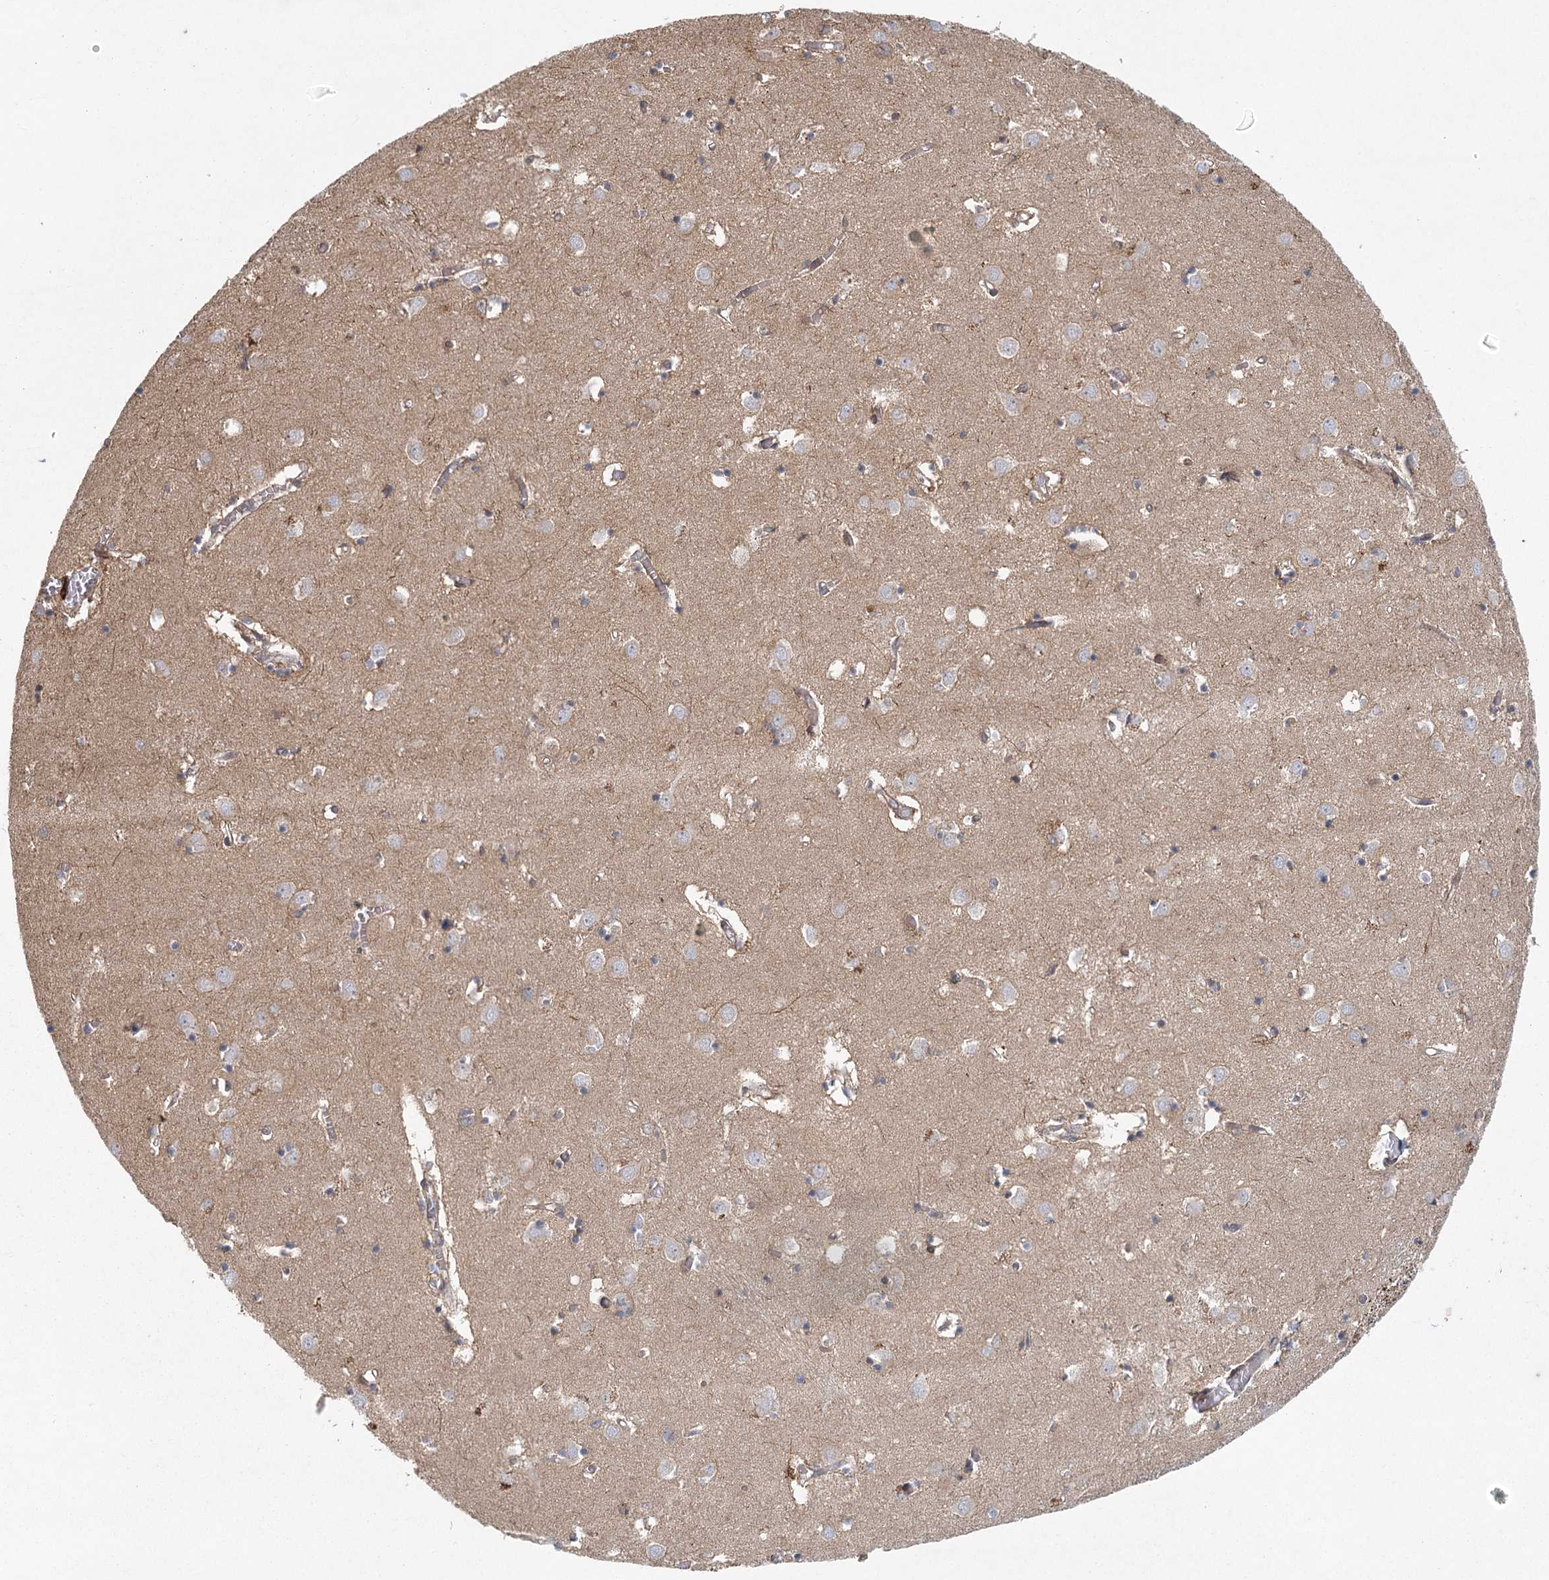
{"staining": {"intensity": "negative", "quantity": "none", "location": "none"}, "tissue": "caudate", "cell_type": "Glial cells", "image_type": "normal", "snomed": [{"axis": "morphology", "description": "Normal tissue, NOS"}, {"axis": "topography", "description": "Lateral ventricle wall"}], "caption": "Human caudate stained for a protein using immunohistochemistry (IHC) displays no staining in glial cells.", "gene": "PLEKHA7", "patient": {"sex": "male", "age": 70}}